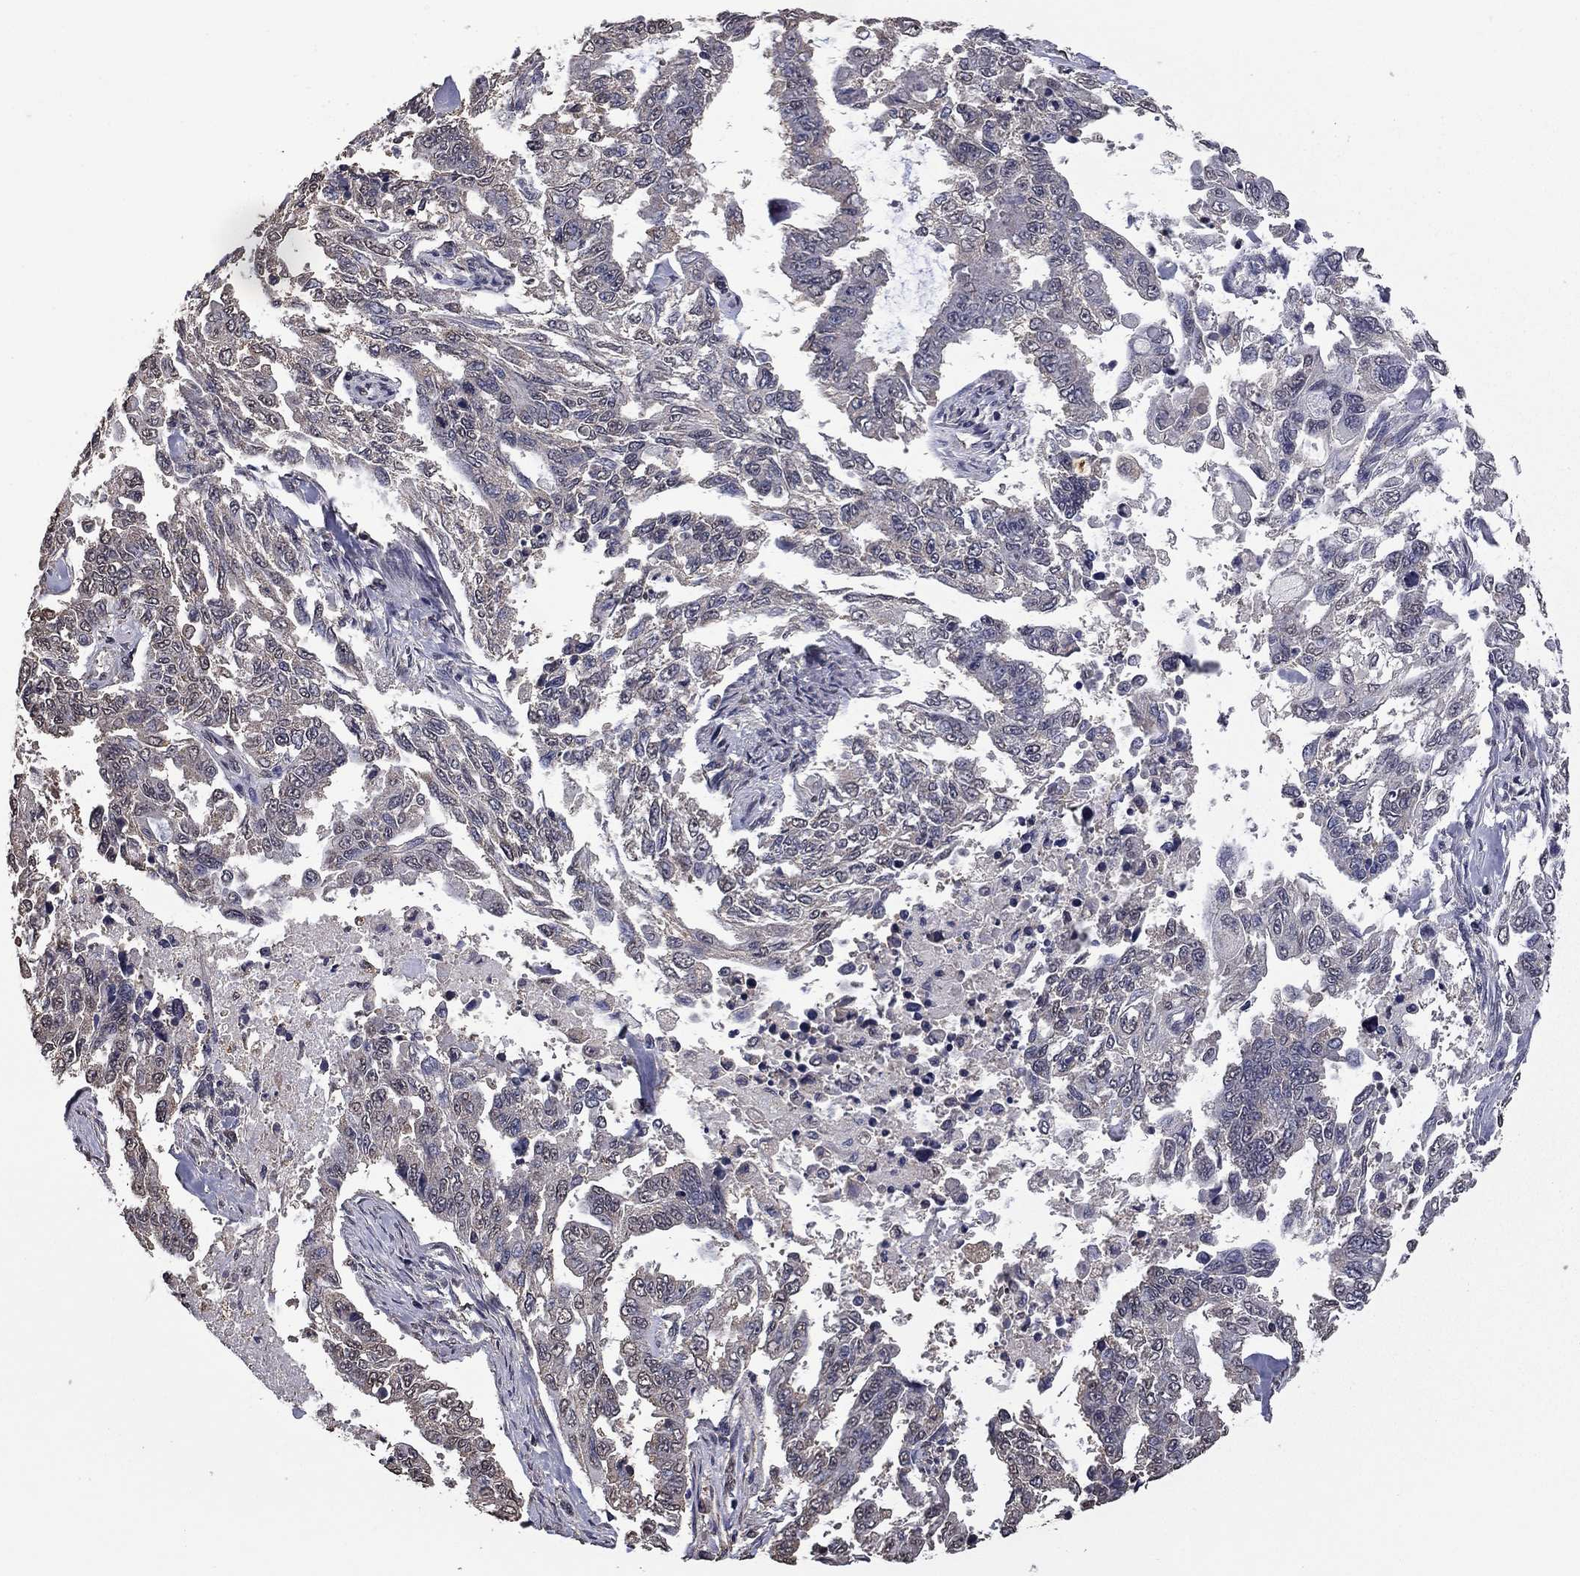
{"staining": {"intensity": "negative", "quantity": "none", "location": "none"}, "tissue": "endometrial cancer", "cell_type": "Tumor cells", "image_type": "cancer", "snomed": [{"axis": "morphology", "description": "Adenocarcinoma, NOS"}, {"axis": "topography", "description": "Uterus"}], "caption": "High magnification brightfield microscopy of endometrial cancer (adenocarcinoma) stained with DAB (brown) and counterstained with hematoxylin (blue): tumor cells show no significant staining.", "gene": "MFAP3L", "patient": {"sex": "female", "age": 59}}